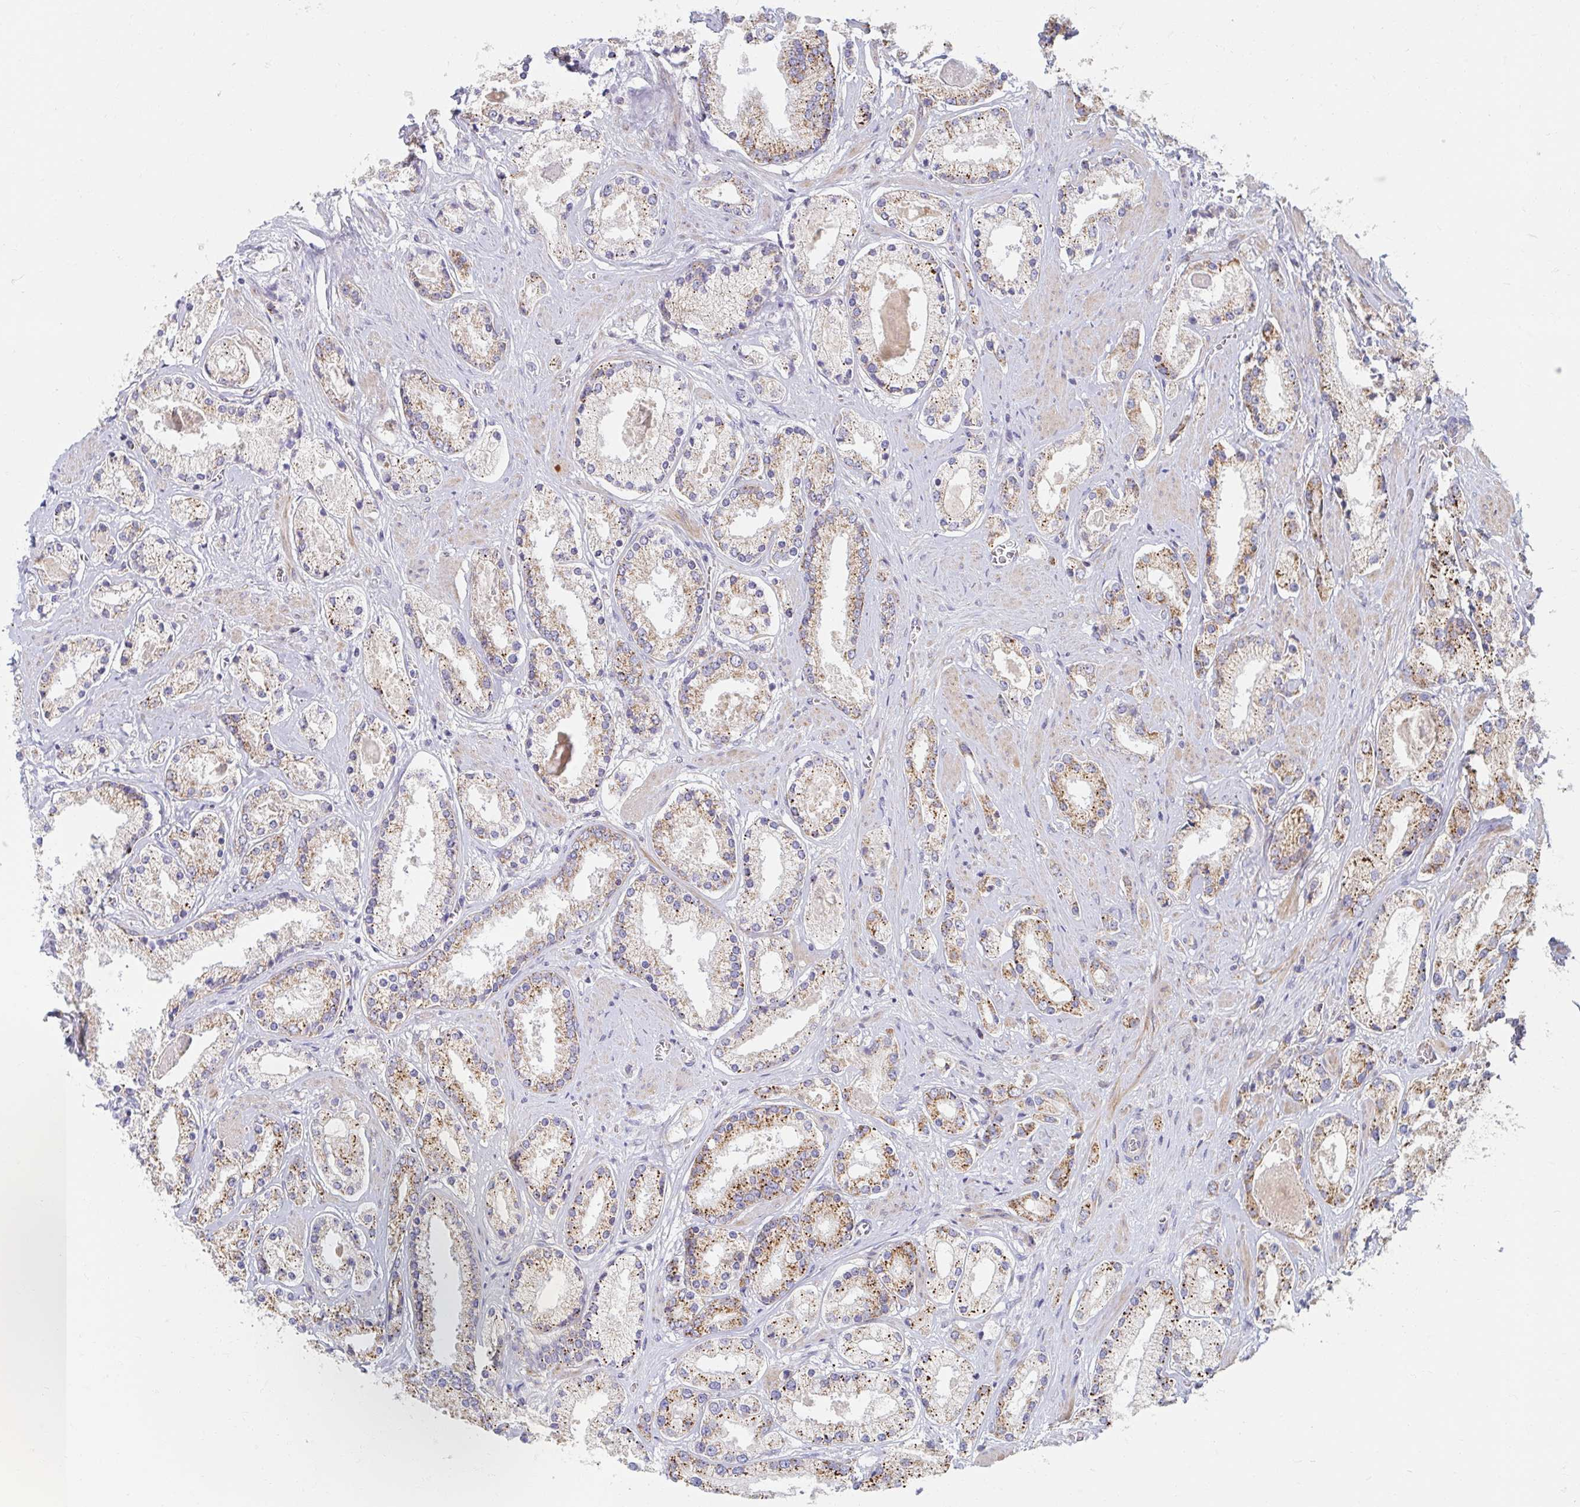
{"staining": {"intensity": "moderate", "quantity": ">75%", "location": "cytoplasmic/membranous"}, "tissue": "prostate cancer", "cell_type": "Tumor cells", "image_type": "cancer", "snomed": [{"axis": "morphology", "description": "Adenocarcinoma, High grade"}, {"axis": "topography", "description": "Prostate"}], "caption": "The image shows immunohistochemical staining of prostate cancer (adenocarcinoma (high-grade)). There is moderate cytoplasmic/membranous expression is seen in approximately >75% of tumor cells.", "gene": "MAVS", "patient": {"sex": "male", "age": 67}}